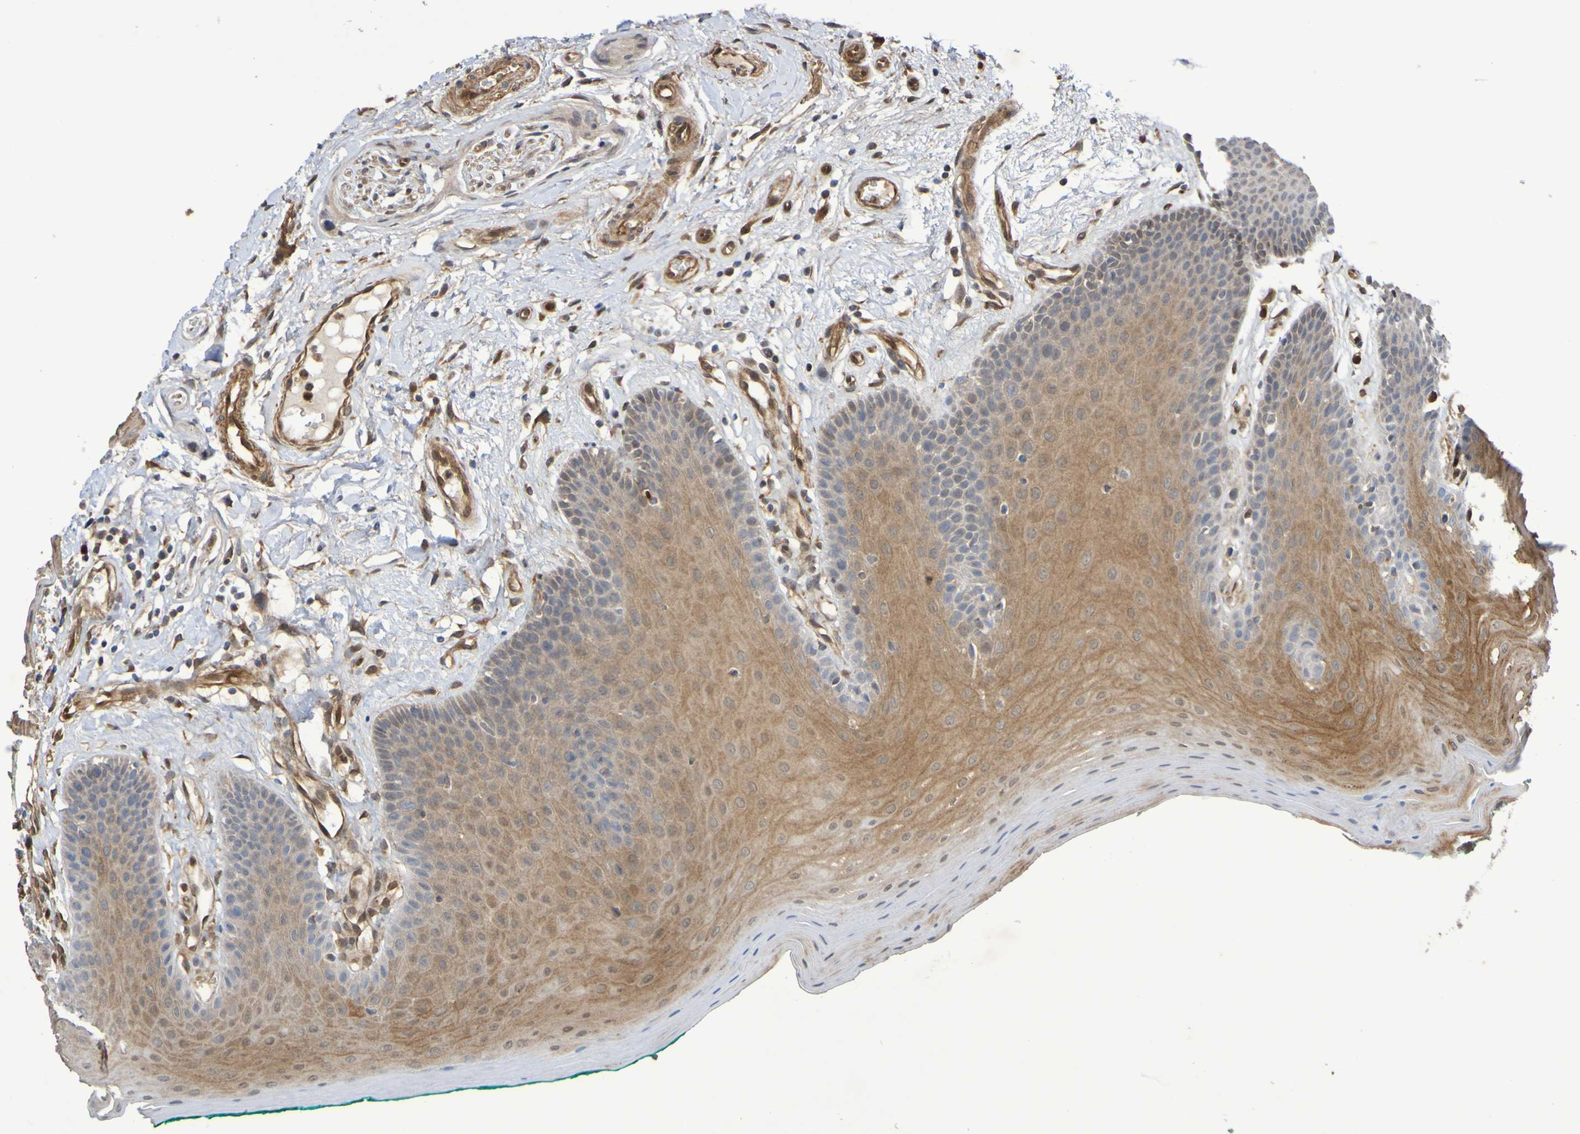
{"staining": {"intensity": "moderate", "quantity": ">75%", "location": "cytoplasmic/membranous"}, "tissue": "oral mucosa", "cell_type": "Squamous epithelial cells", "image_type": "normal", "snomed": [{"axis": "morphology", "description": "Normal tissue, NOS"}, {"axis": "topography", "description": "Skeletal muscle"}, {"axis": "topography", "description": "Oral tissue"}], "caption": "A histopathology image showing moderate cytoplasmic/membranous positivity in about >75% of squamous epithelial cells in unremarkable oral mucosa, as visualized by brown immunohistochemical staining.", "gene": "SERPINB6", "patient": {"sex": "male", "age": 58}}